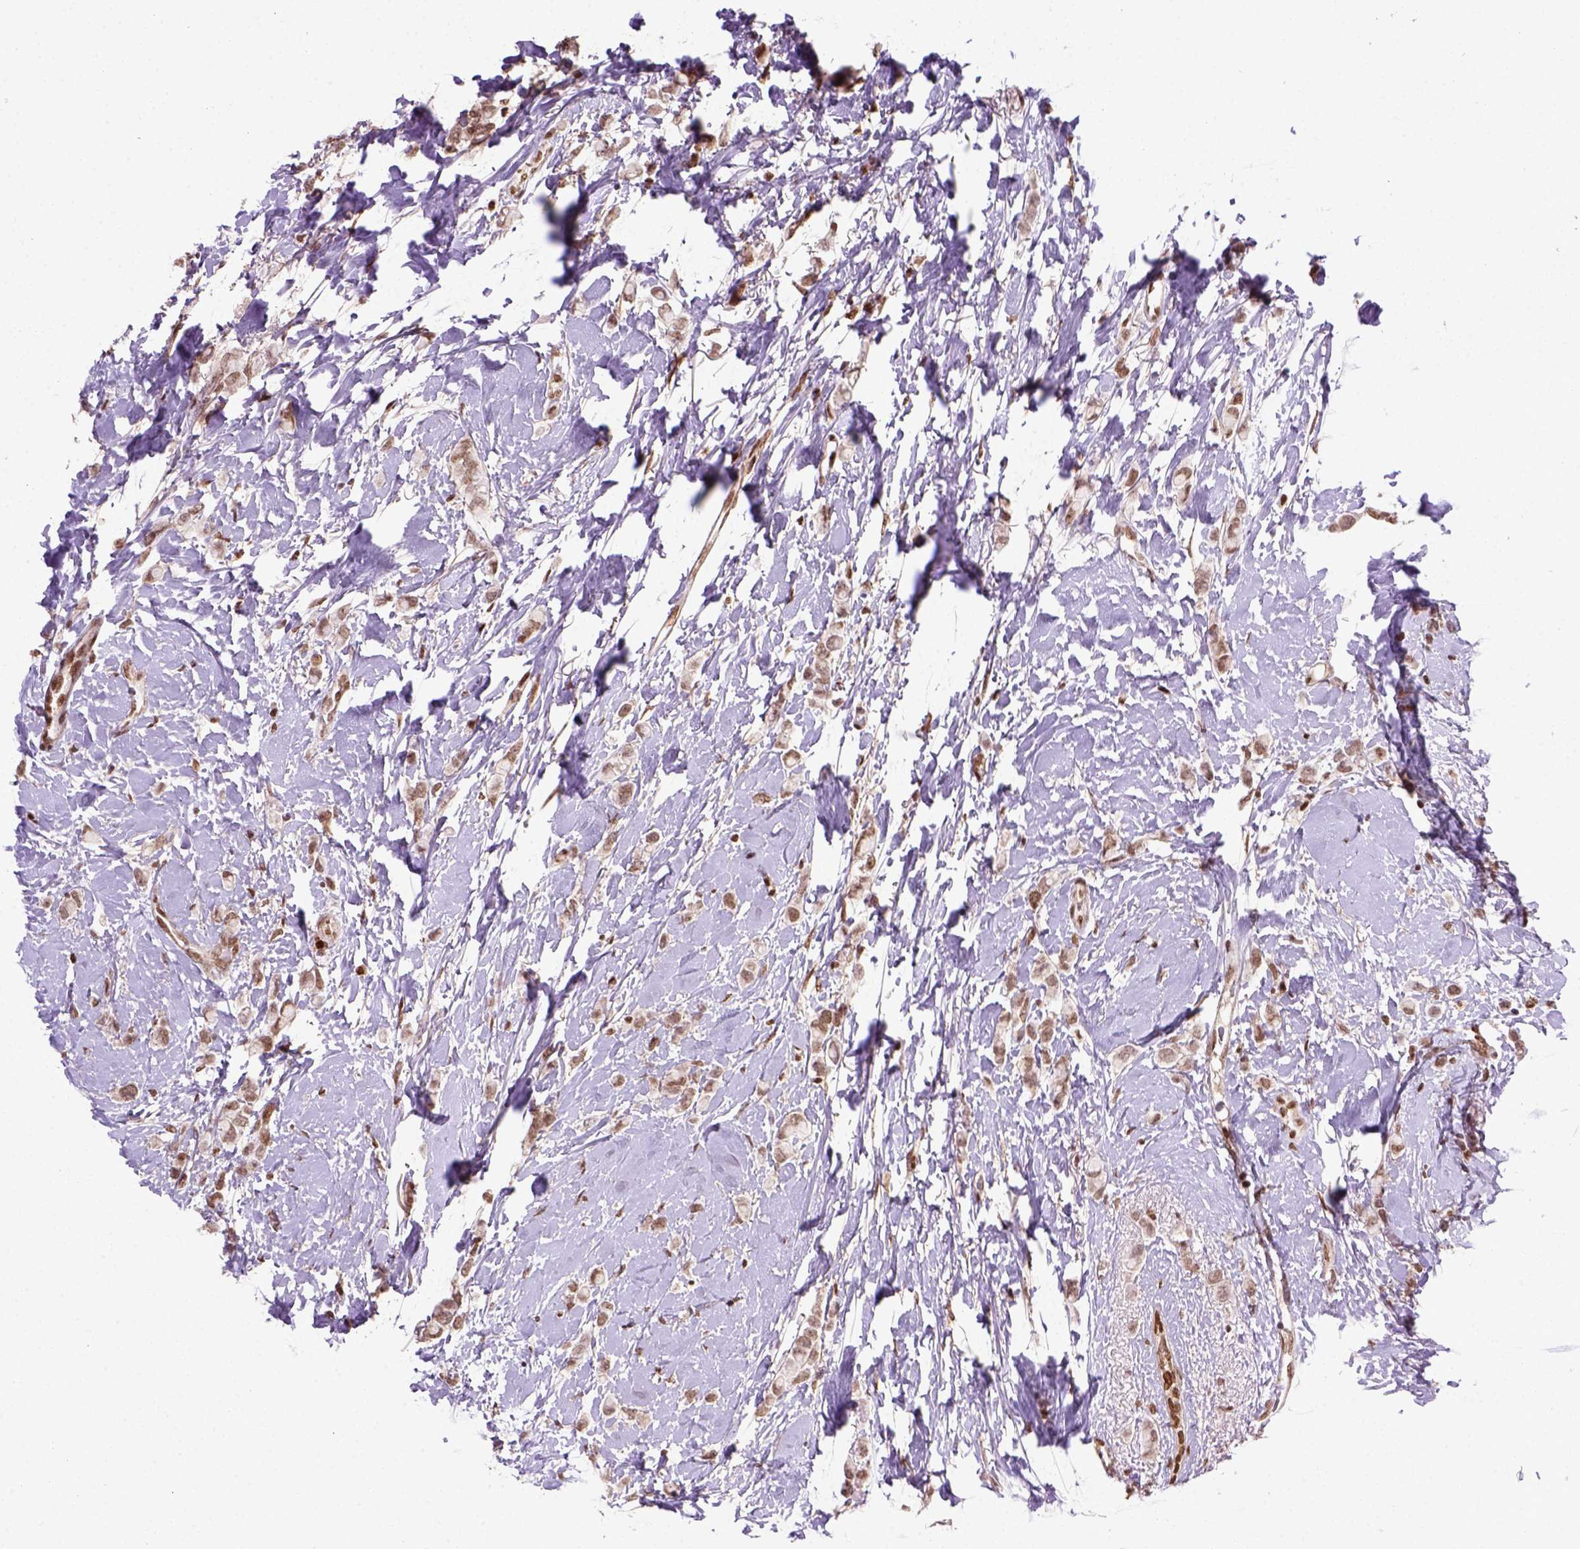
{"staining": {"intensity": "moderate", "quantity": ">75%", "location": "nuclear"}, "tissue": "breast cancer", "cell_type": "Tumor cells", "image_type": "cancer", "snomed": [{"axis": "morphology", "description": "Lobular carcinoma"}, {"axis": "topography", "description": "Breast"}], "caption": "Immunohistochemical staining of breast cancer (lobular carcinoma) exhibits medium levels of moderate nuclear protein positivity in about >75% of tumor cells. The staining is performed using DAB brown chromogen to label protein expression. The nuclei are counter-stained blue using hematoxylin.", "gene": "MGMT", "patient": {"sex": "female", "age": 66}}